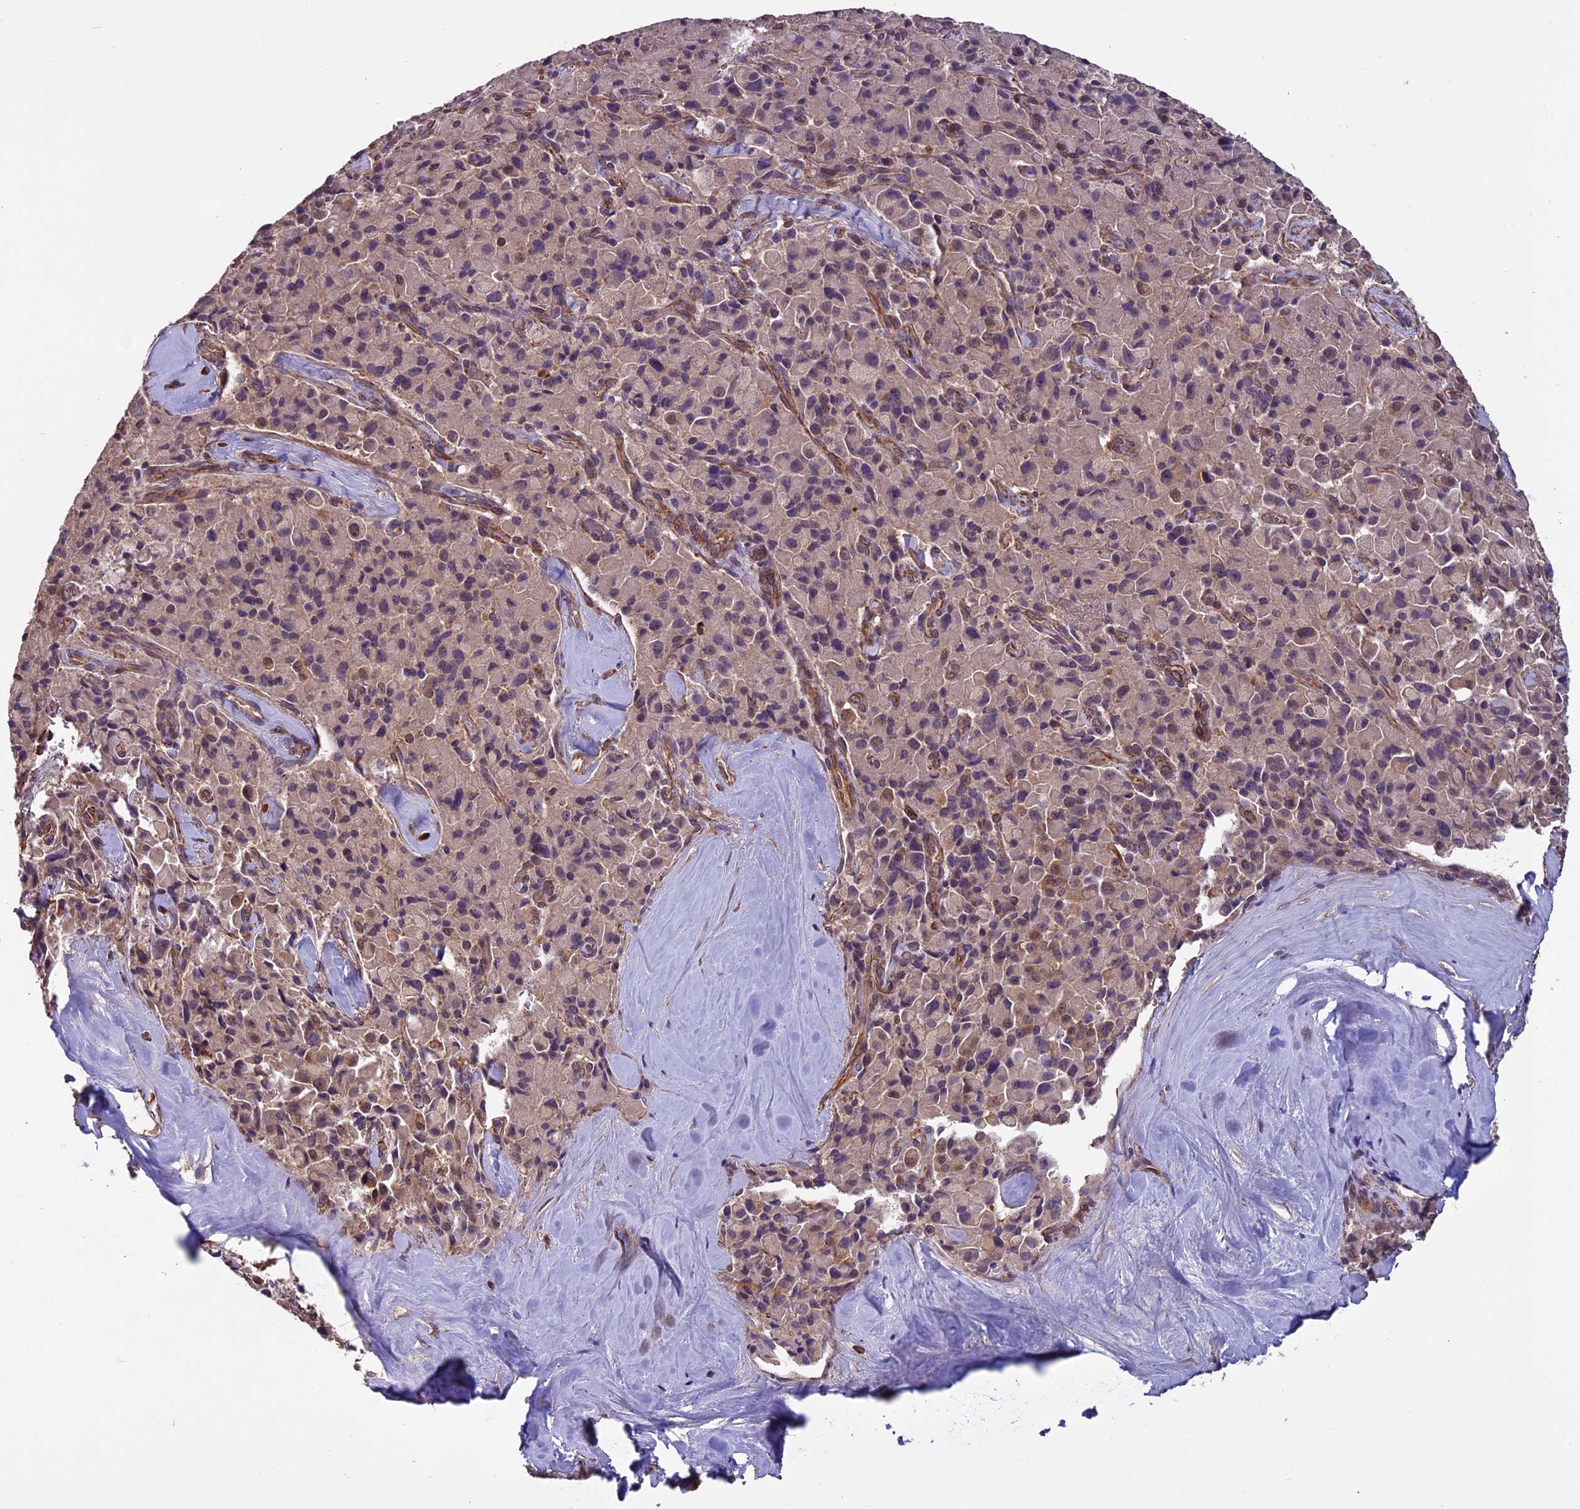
{"staining": {"intensity": "moderate", "quantity": "25%-75%", "location": "cytoplasmic/membranous,nuclear"}, "tissue": "pancreatic cancer", "cell_type": "Tumor cells", "image_type": "cancer", "snomed": [{"axis": "morphology", "description": "Adenocarcinoma, NOS"}, {"axis": "topography", "description": "Pancreas"}], "caption": "The immunohistochemical stain labels moderate cytoplasmic/membranous and nuclear positivity in tumor cells of adenocarcinoma (pancreatic) tissue. (DAB IHC, brown staining for protein, blue staining for nuclei).", "gene": "C3orf70", "patient": {"sex": "male", "age": 65}}